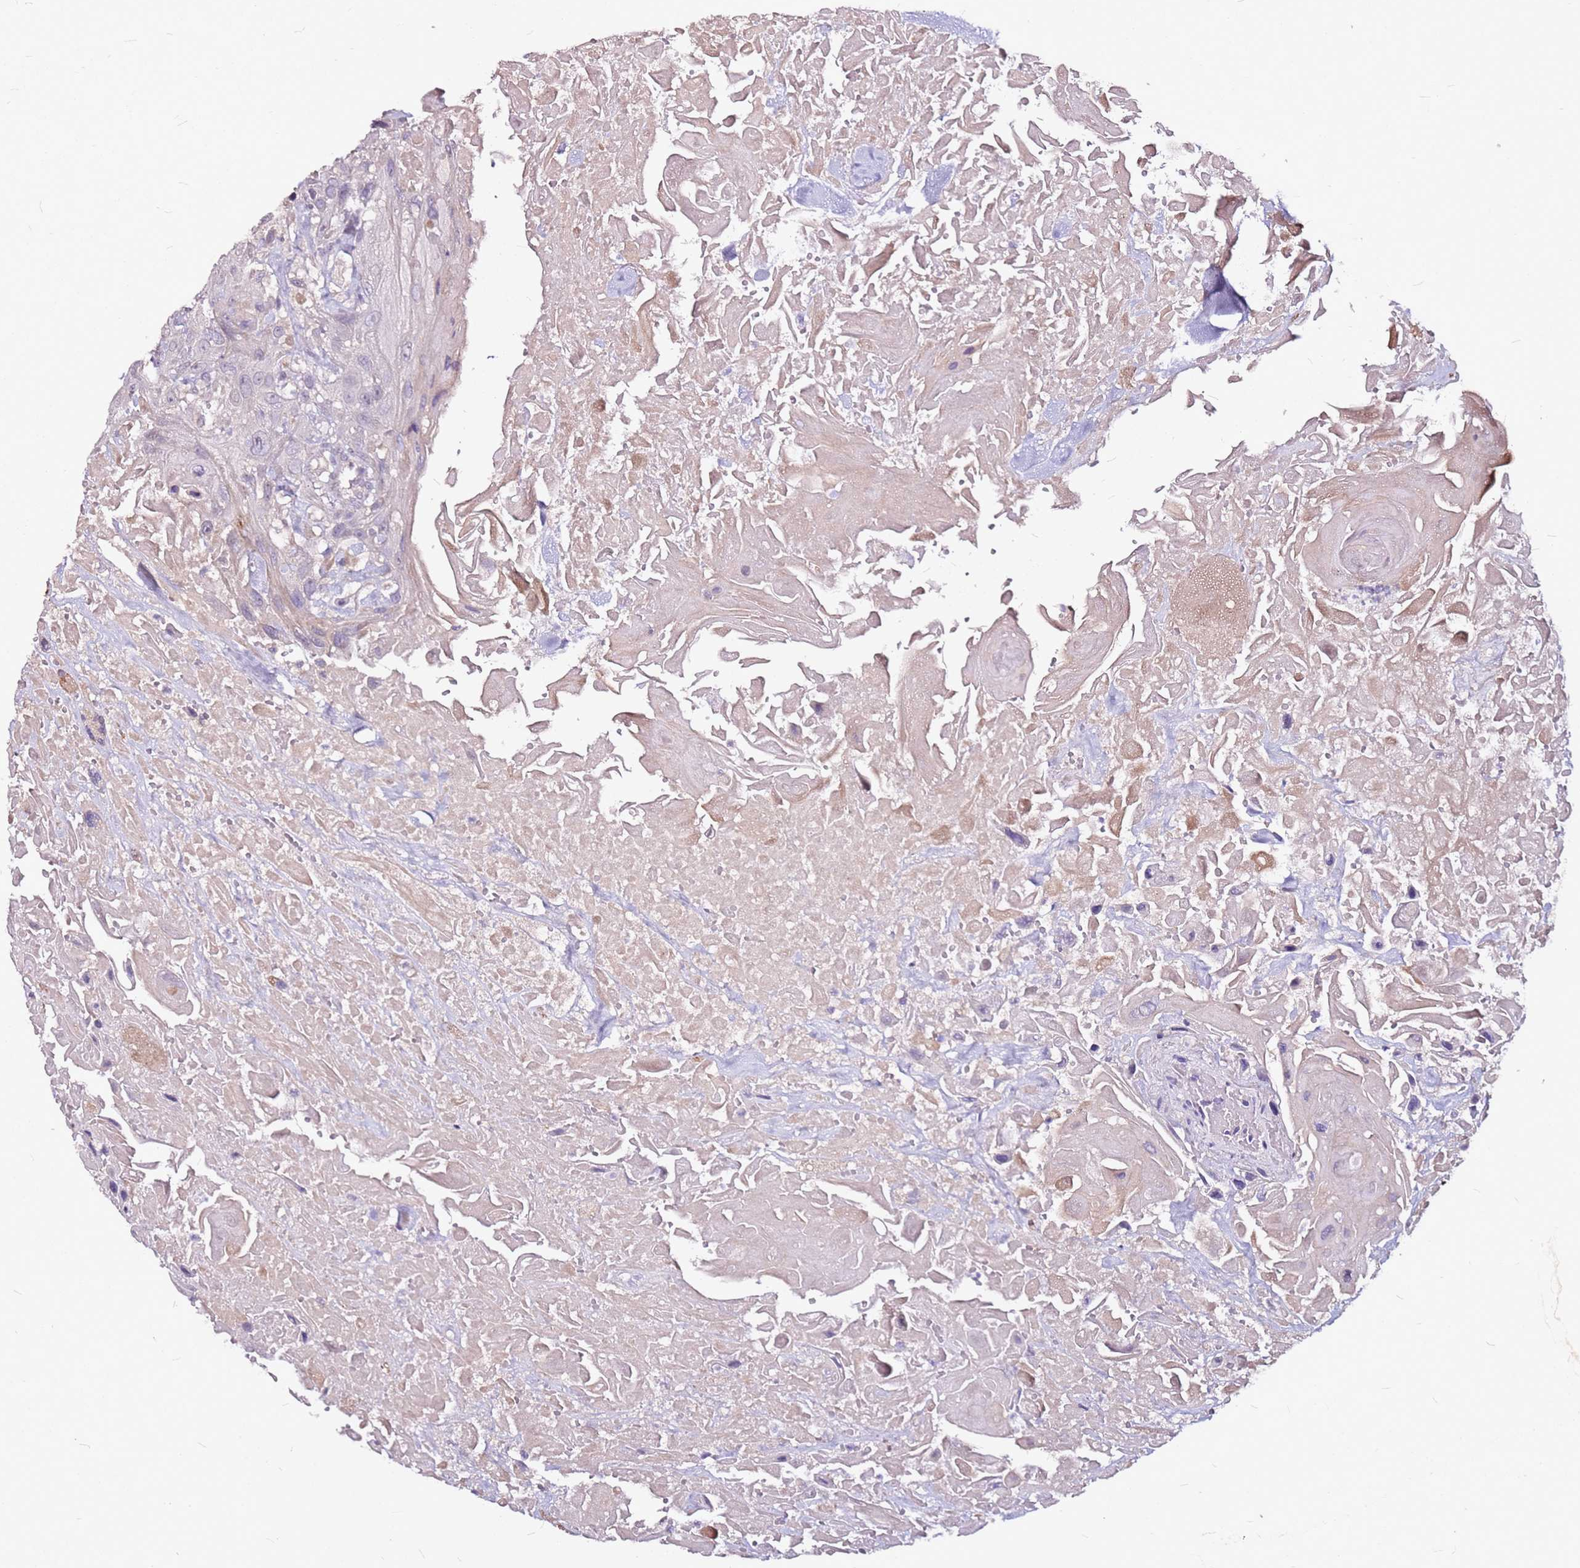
{"staining": {"intensity": "negative", "quantity": "none", "location": "none"}, "tissue": "head and neck cancer", "cell_type": "Tumor cells", "image_type": "cancer", "snomed": [{"axis": "morphology", "description": "Squamous cell carcinoma, NOS"}, {"axis": "topography", "description": "Head-Neck"}], "caption": "High power microscopy photomicrograph of an IHC micrograph of head and neck cancer (squamous cell carcinoma), revealing no significant staining in tumor cells.", "gene": "DCDC2C", "patient": {"sex": "male", "age": 81}}